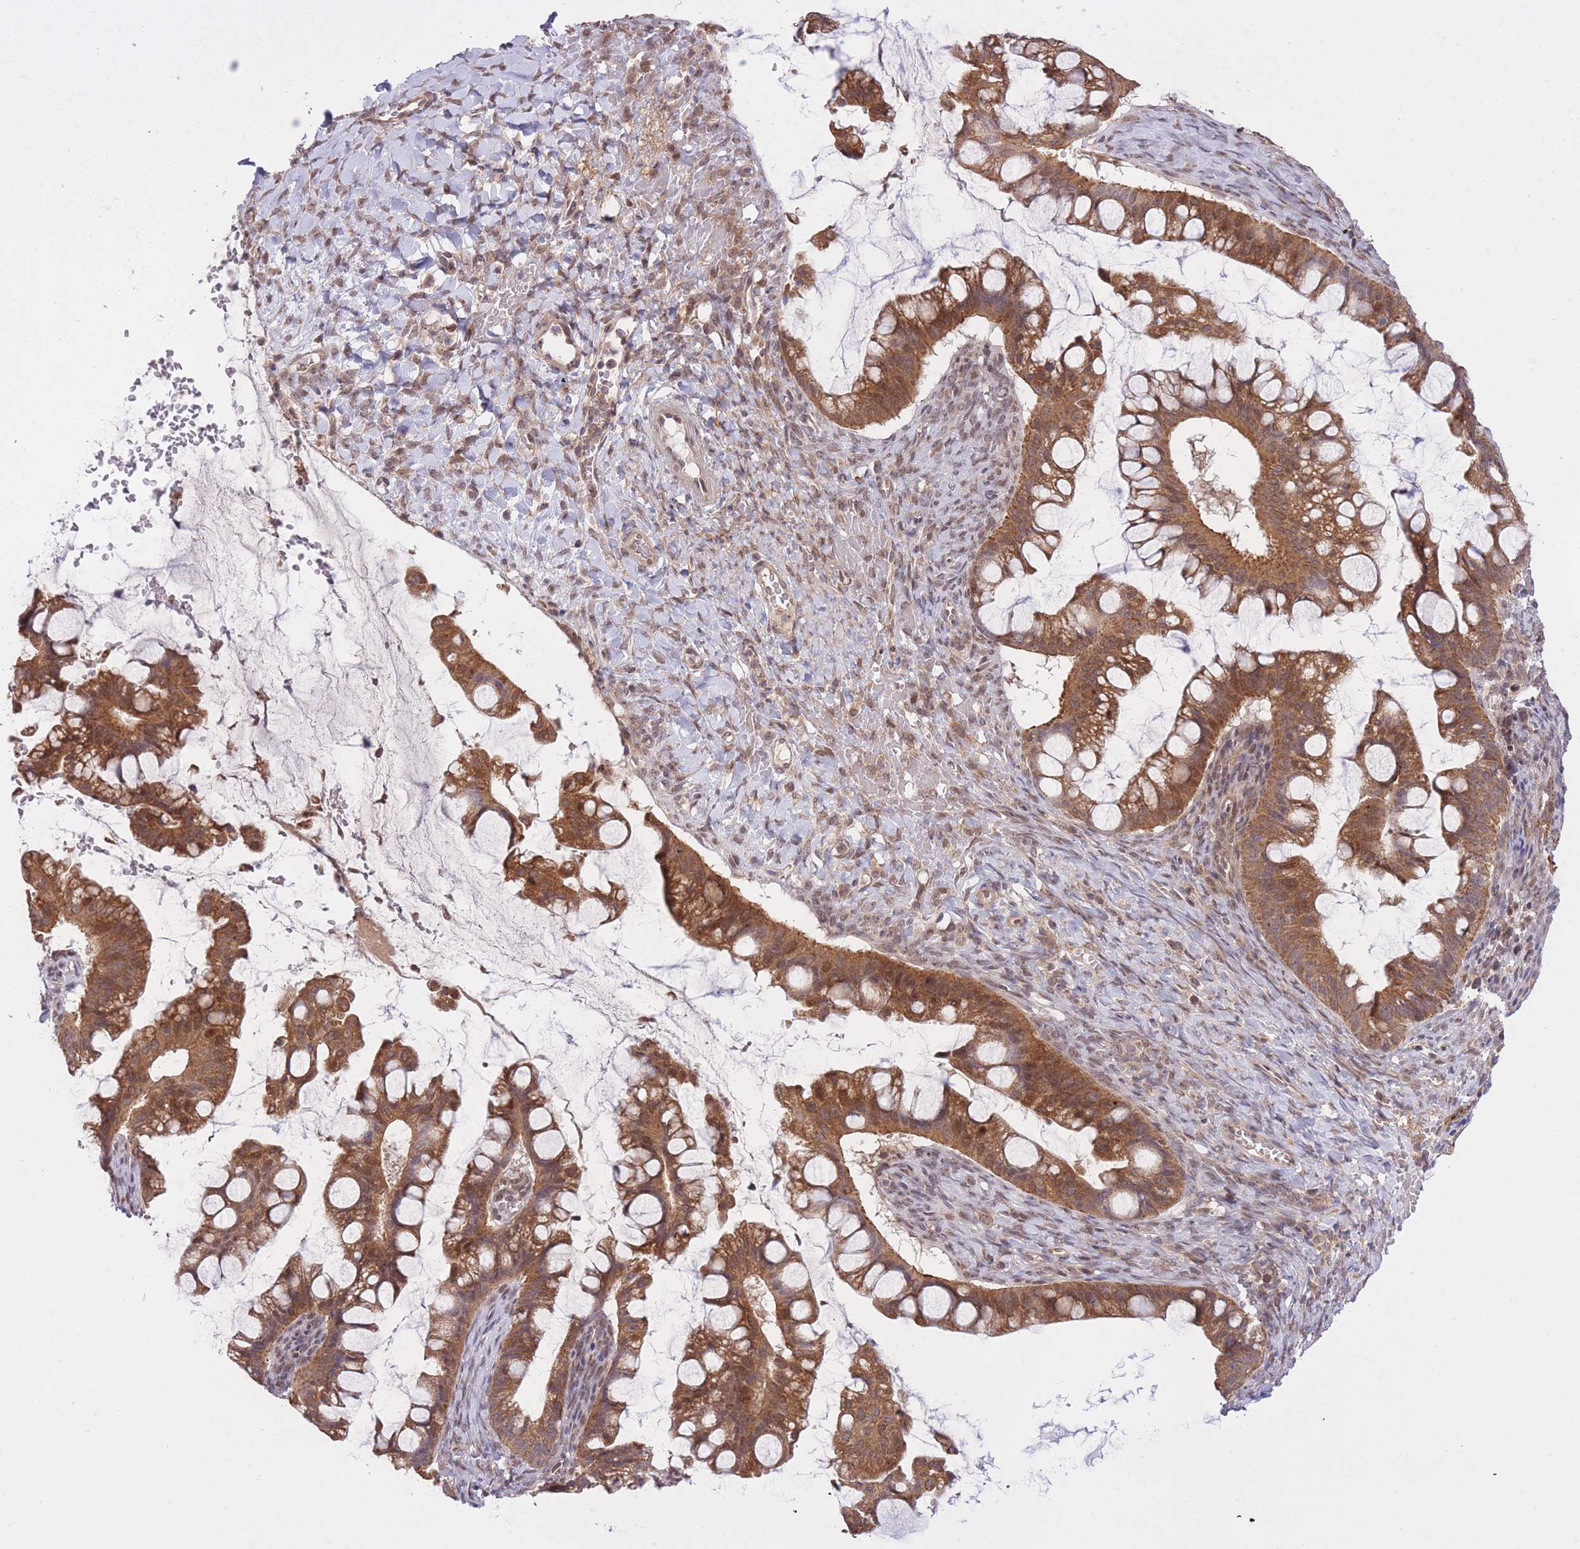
{"staining": {"intensity": "moderate", "quantity": ">75%", "location": "cytoplasmic/membranous"}, "tissue": "ovarian cancer", "cell_type": "Tumor cells", "image_type": "cancer", "snomed": [{"axis": "morphology", "description": "Cystadenocarcinoma, mucinous, NOS"}, {"axis": "topography", "description": "Ovary"}], "caption": "High-power microscopy captured an IHC photomicrograph of ovarian cancer (mucinous cystadenocarcinoma), revealing moderate cytoplasmic/membranous expression in about >75% of tumor cells.", "gene": "ZNF391", "patient": {"sex": "female", "age": 73}}